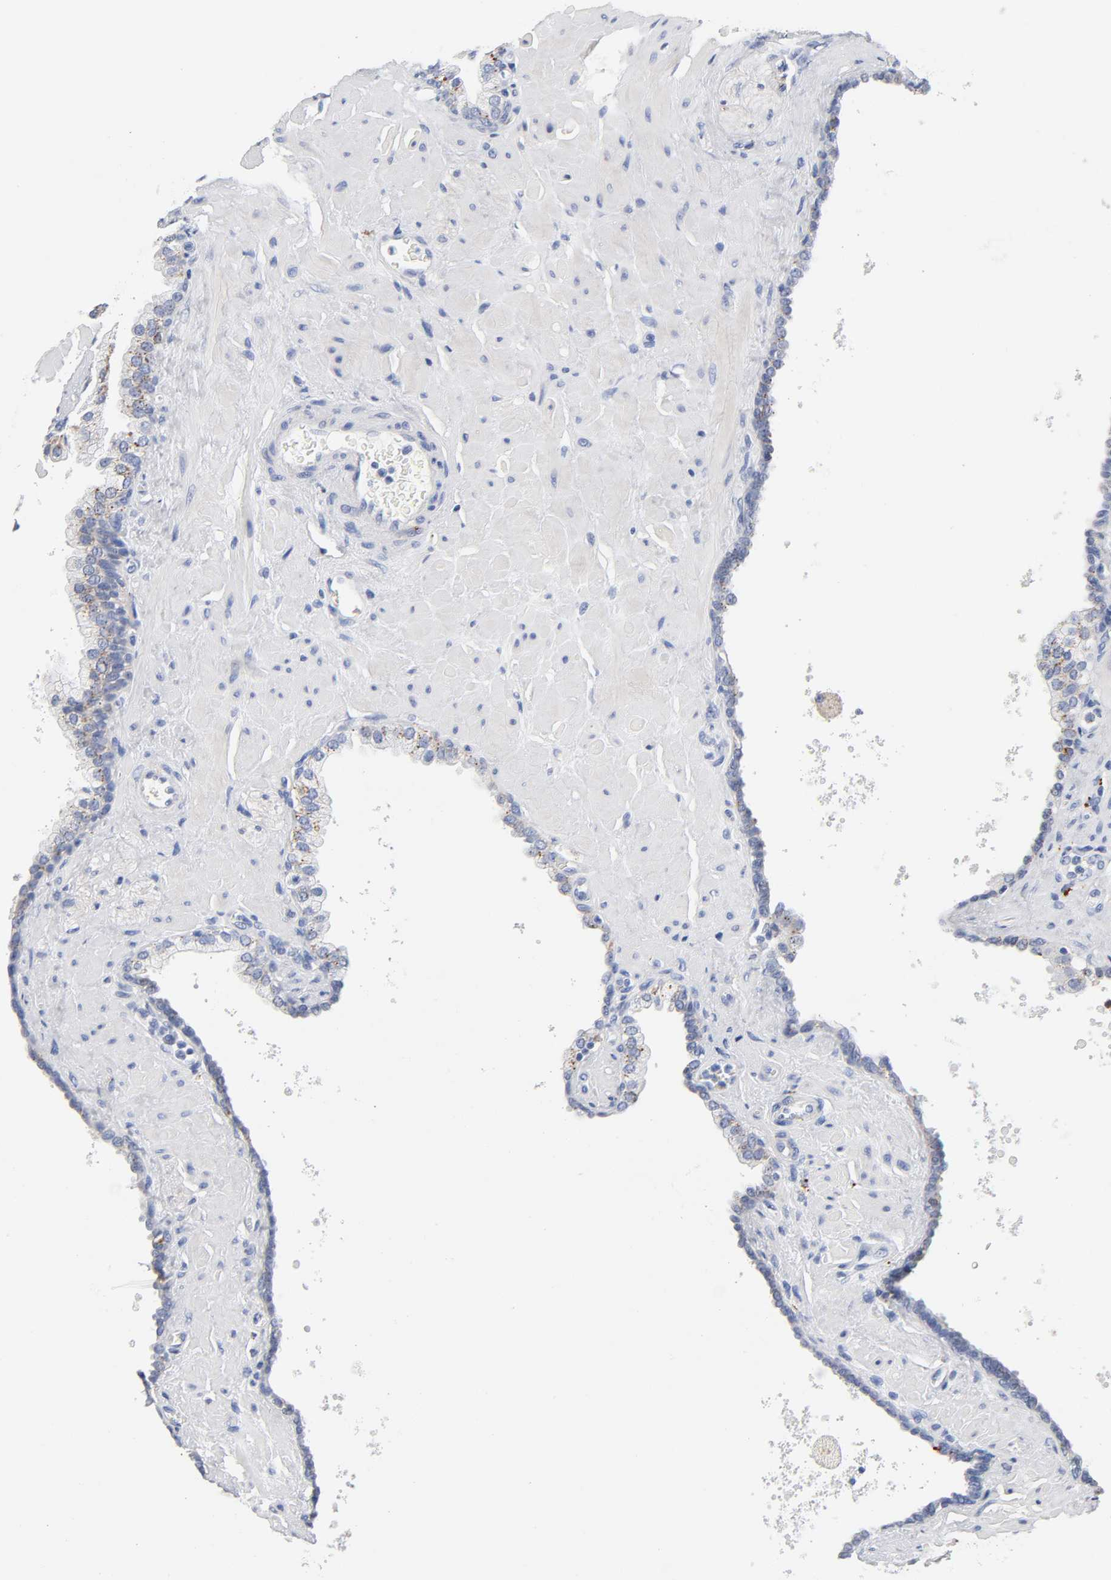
{"staining": {"intensity": "moderate", "quantity": "25%-75%", "location": "cytoplasmic/membranous"}, "tissue": "prostate", "cell_type": "Glandular cells", "image_type": "normal", "snomed": [{"axis": "morphology", "description": "Normal tissue, NOS"}, {"axis": "topography", "description": "Prostate"}], "caption": "Prostate stained with DAB immunohistochemistry displays medium levels of moderate cytoplasmic/membranous expression in about 25%-75% of glandular cells. The staining was performed using DAB (3,3'-diaminobenzidine) to visualize the protein expression in brown, while the nuclei were stained in blue with hematoxylin (Magnification: 20x).", "gene": "PLP1", "patient": {"sex": "male", "age": 60}}